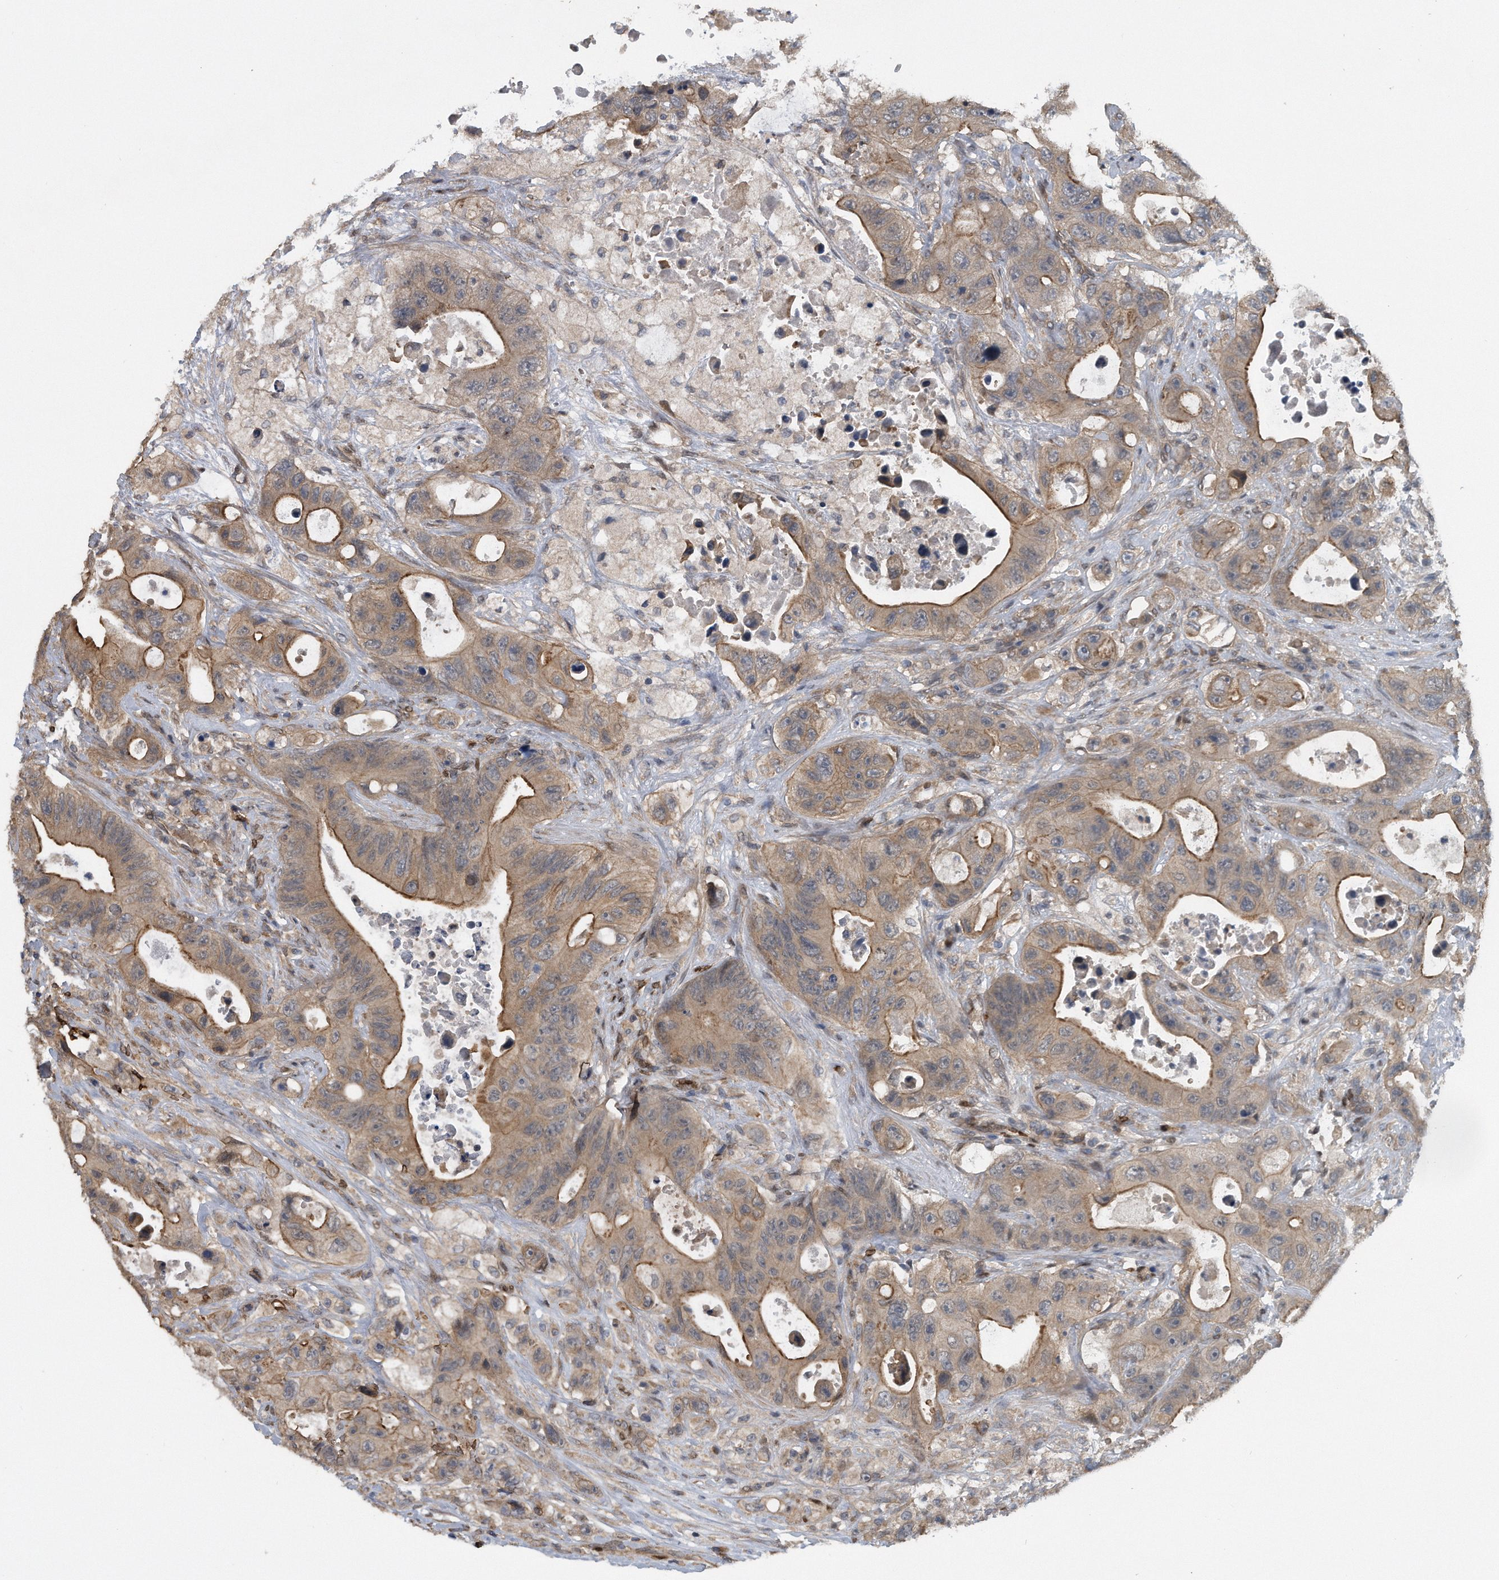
{"staining": {"intensity": "moderate", "quantity": ">75%", "location": "cytoplasmic/membranous"}, "tissue": "colorectal cancer", "cell_type": "Tumor cells", "image_type": "cancer", "snomed": [{"axis": "morphology", "description": "Adenocarcinoma, NOS"}, {"axis": "topography", "description": "Colon"}], "caption": "Immunohistochemistry (IHC) photomicrograph of adenocarcinoma (colorectal) stained for a protein (brown), which reveals medium levels of moderate cytoplasmic/membranous expression in about >75% of tumor cells.", "gene": "ZNF79", "patient": {"sex": "female", "age": 46}}